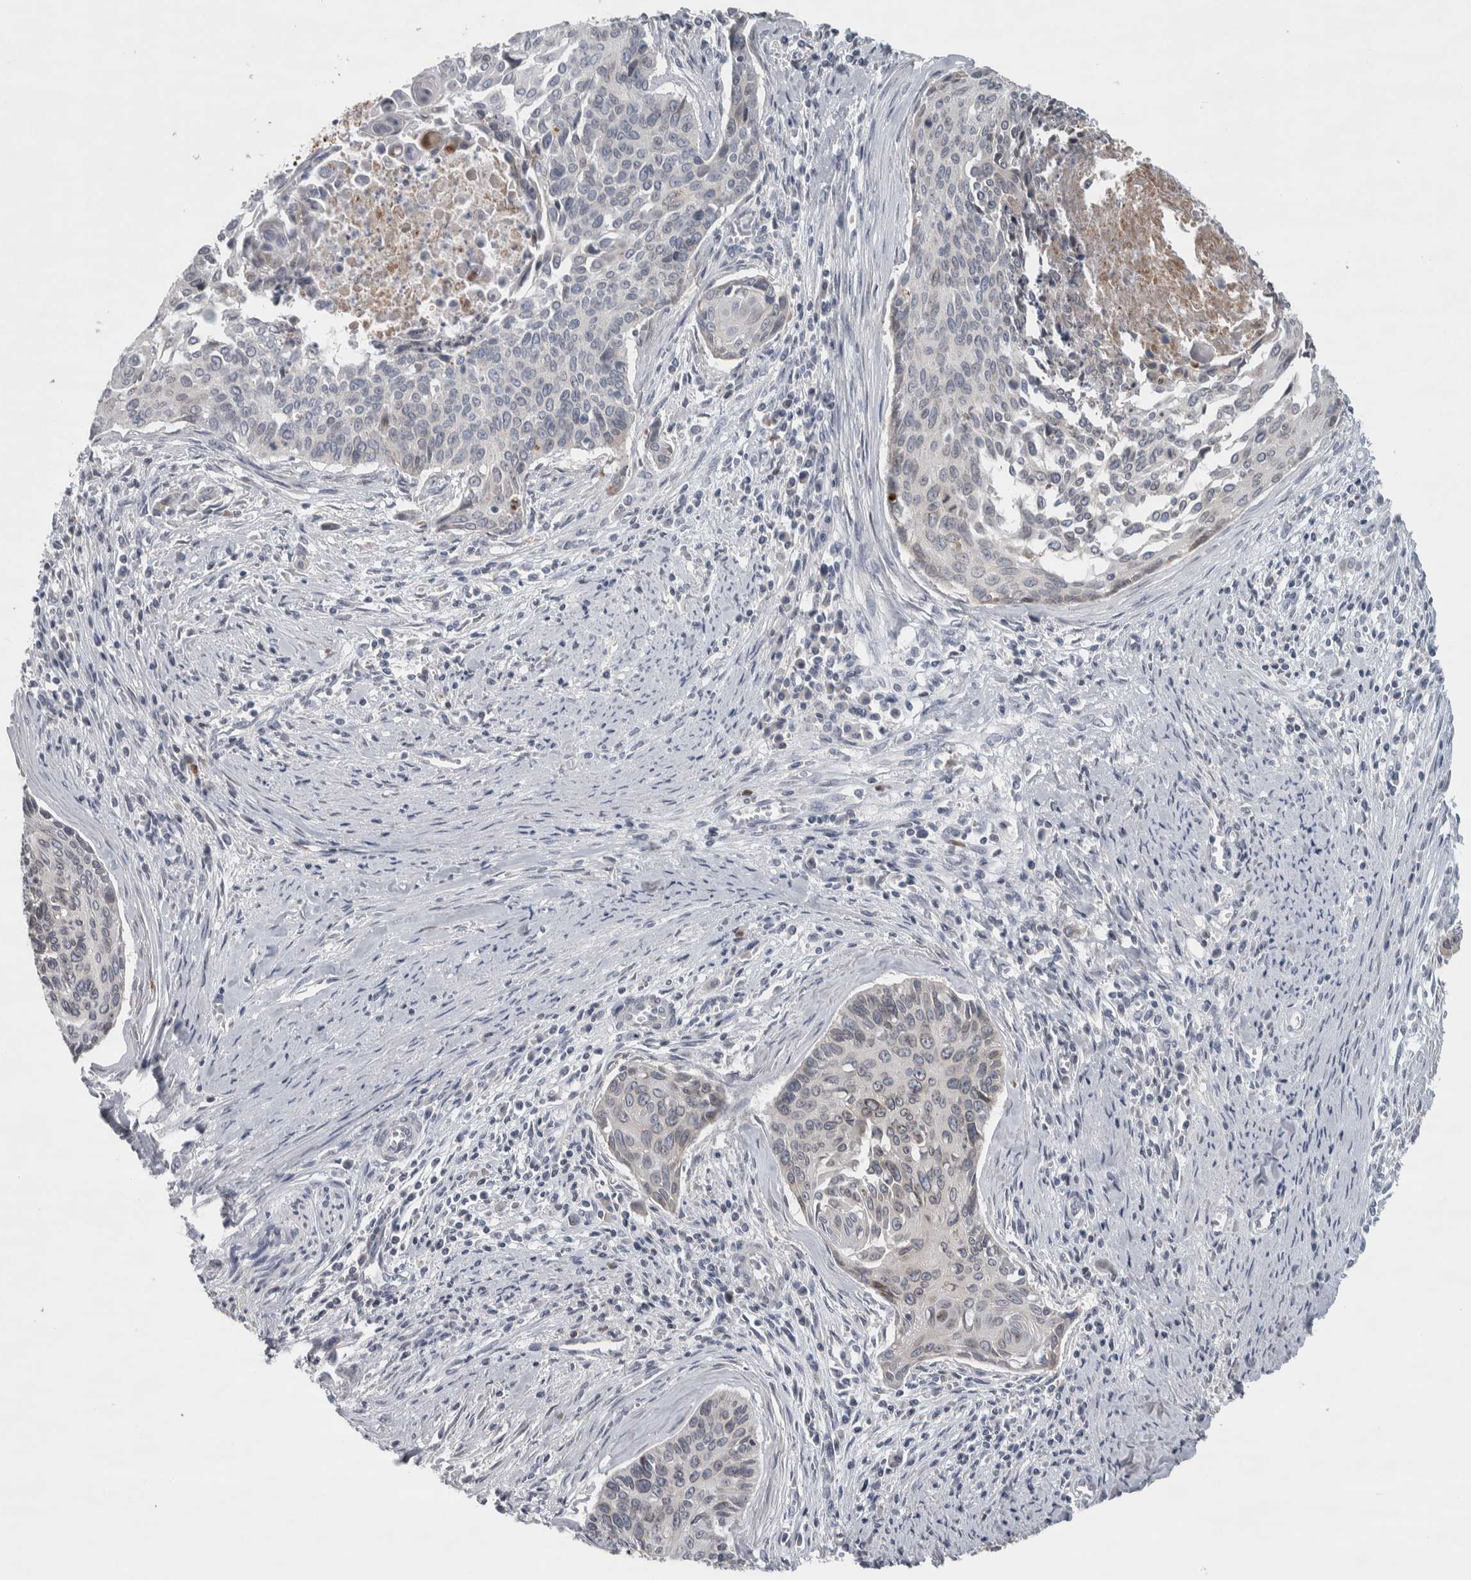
{"staining": {"intensity": "negative", "quantity": "none", "location": "none"}, "tissue": "cervical cancer", "cell_type": "Tumor cells", "image_type": "cancer", "snomed": [{"axis": "morphology", "description": "Squamous cell carcinoma, NOS"}, {"axis": "topography", "description": "Cervix"}], "caption": "DAB (3,3'-diaminobenzidine) immunohistochemical staining of cervical cancer exhibits no significant staining in tumor cells.", "gene": "SIGMAR1", "patient": {"sex": "female", "age": 55}}